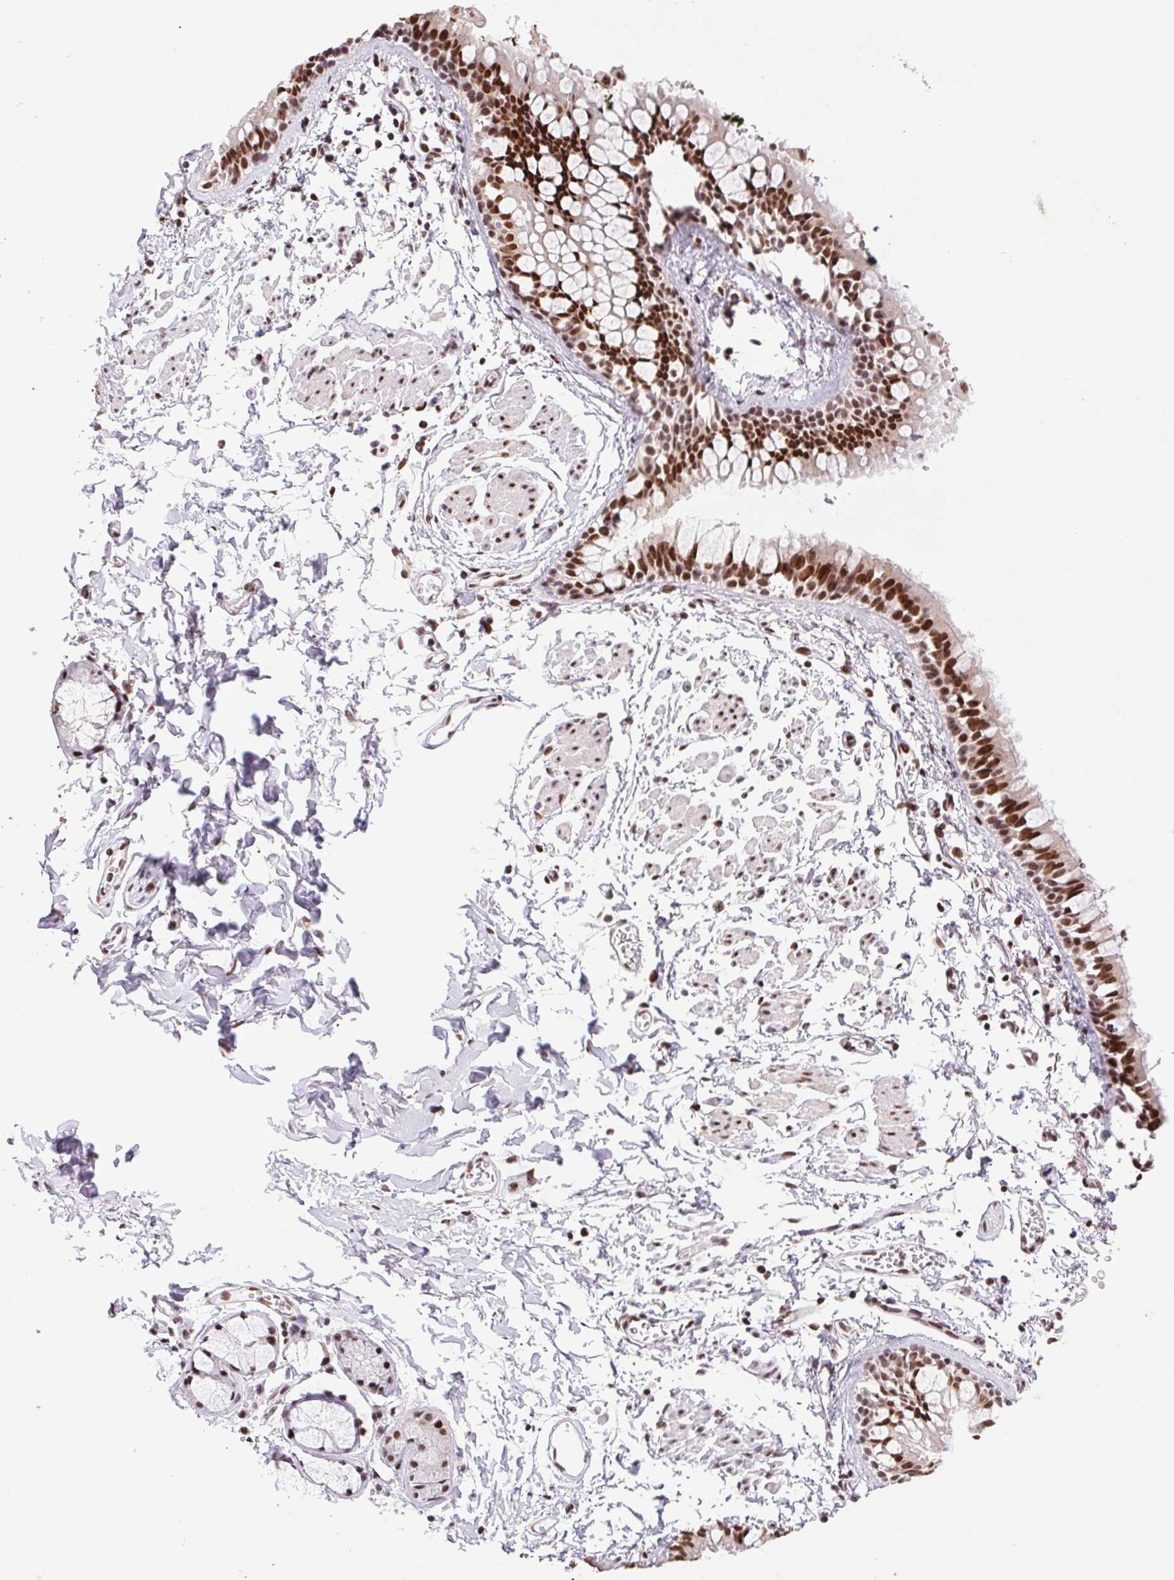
{"staining": {"intensity": "strong", "quantity": ">75%", "location": "nuclear"}, "tissue": "bronchus", "cell_type": "Respiratory epithelial cells", "image_type": "normal", "snomed": [{"axis": "morphology", "description": "Normal tissue, NOS"}, {"axis": "topography", "description": "Cartilage tissue"}, {"axis": "topography", "description": "Bronchus"}], "caption": "Protein staining of unremarkable bronchus demonstrates strong nuclear expression in approximately >75% of respiratory epithelial cells.", "gene": "LDLRAD4", "patient": {"sex": "female", "age": 59}}